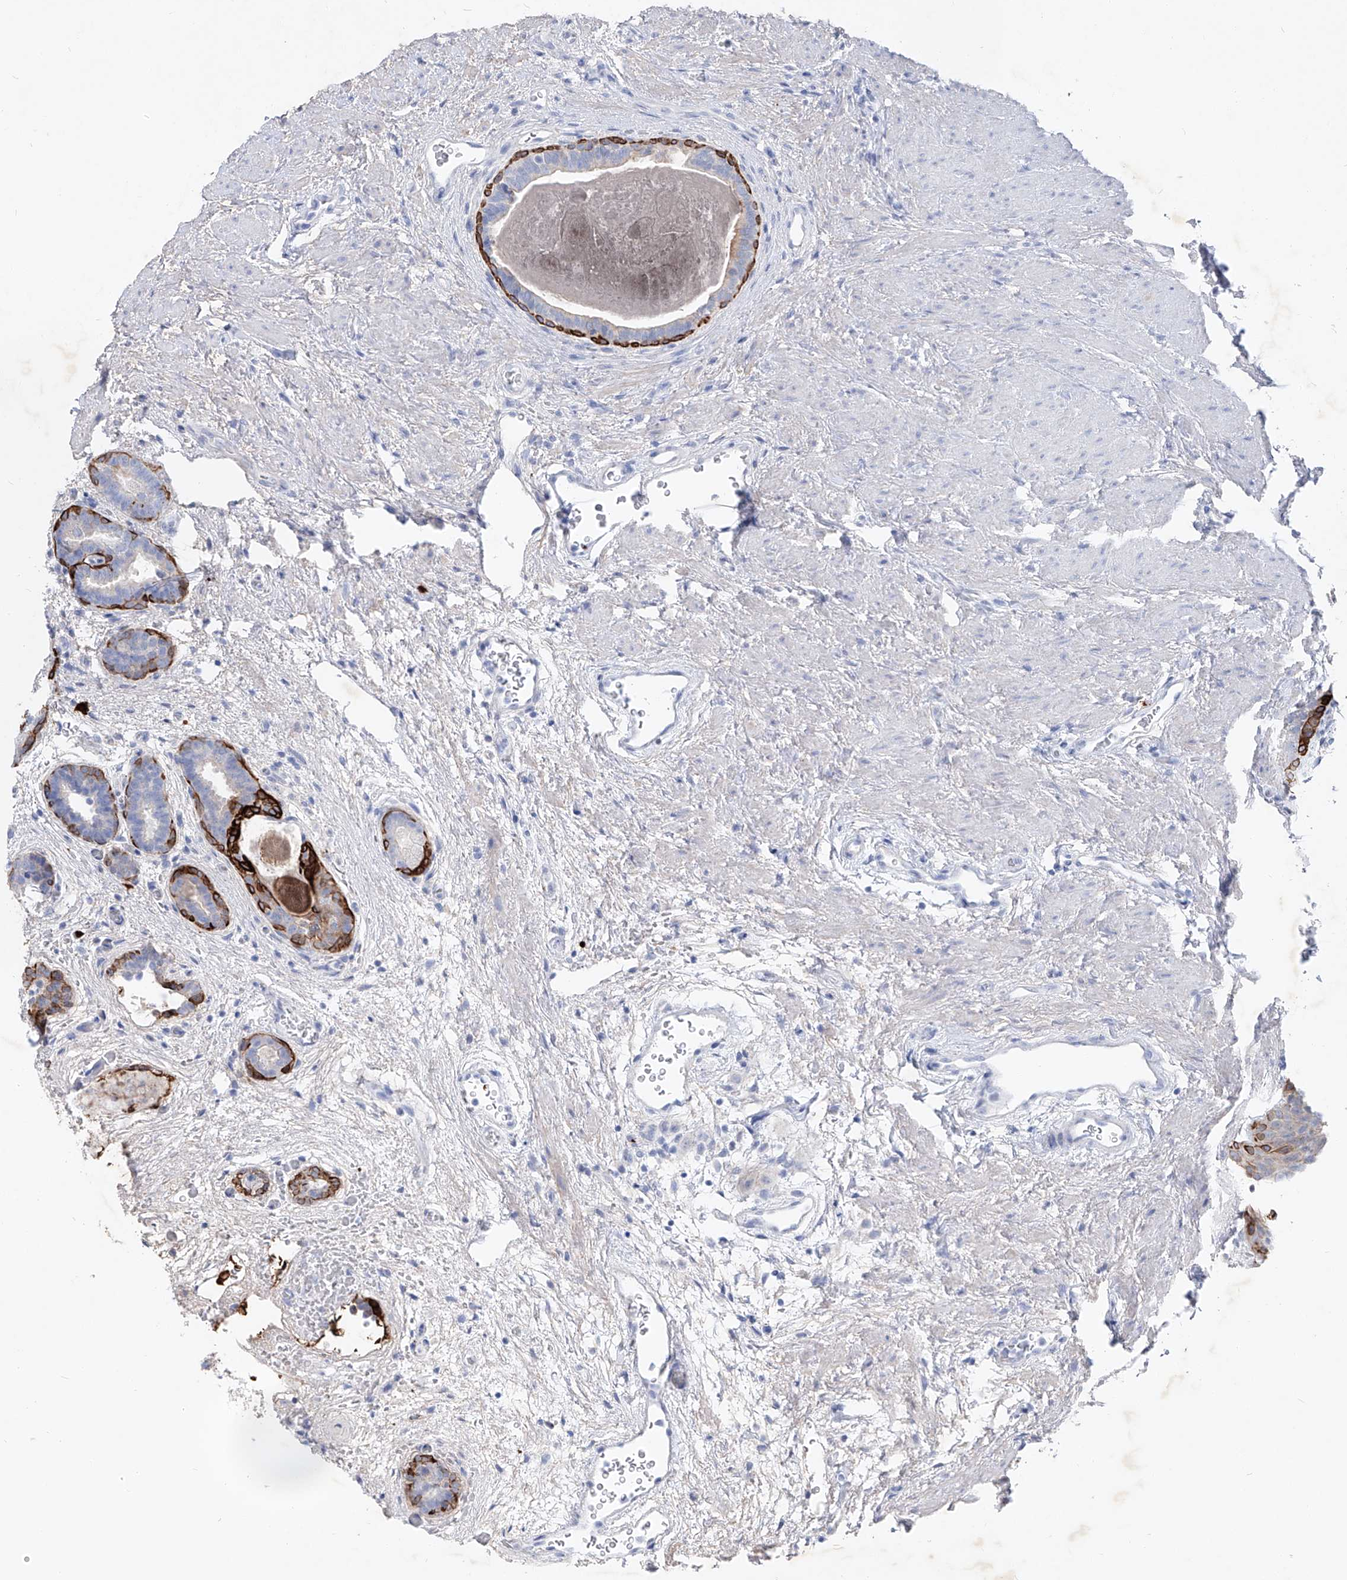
{"staining": {"intensity": "strong", "quantity": "<25%", "location": "cytoplasmic/membranous"}, "tissue": "prostate", "cell_type": "Glandular cells", "image_type": "normal", "snomed": [{"axis": "morphology", "description": "Normal tissue, NOS"}, {"axis": "topography", "description": "Prostate"}], "caption": "A brown stain shows strong cytoplasmic/membranous expression of a protein in glandular cells of unremarkable human prostate. The protein of interest is stained brown, and the nuclei are stained in blue (DAB IHC with brightfield microscopy, high magnification).", "gene": "FRS3", "patient": {"sex": "male", "age": 48}}